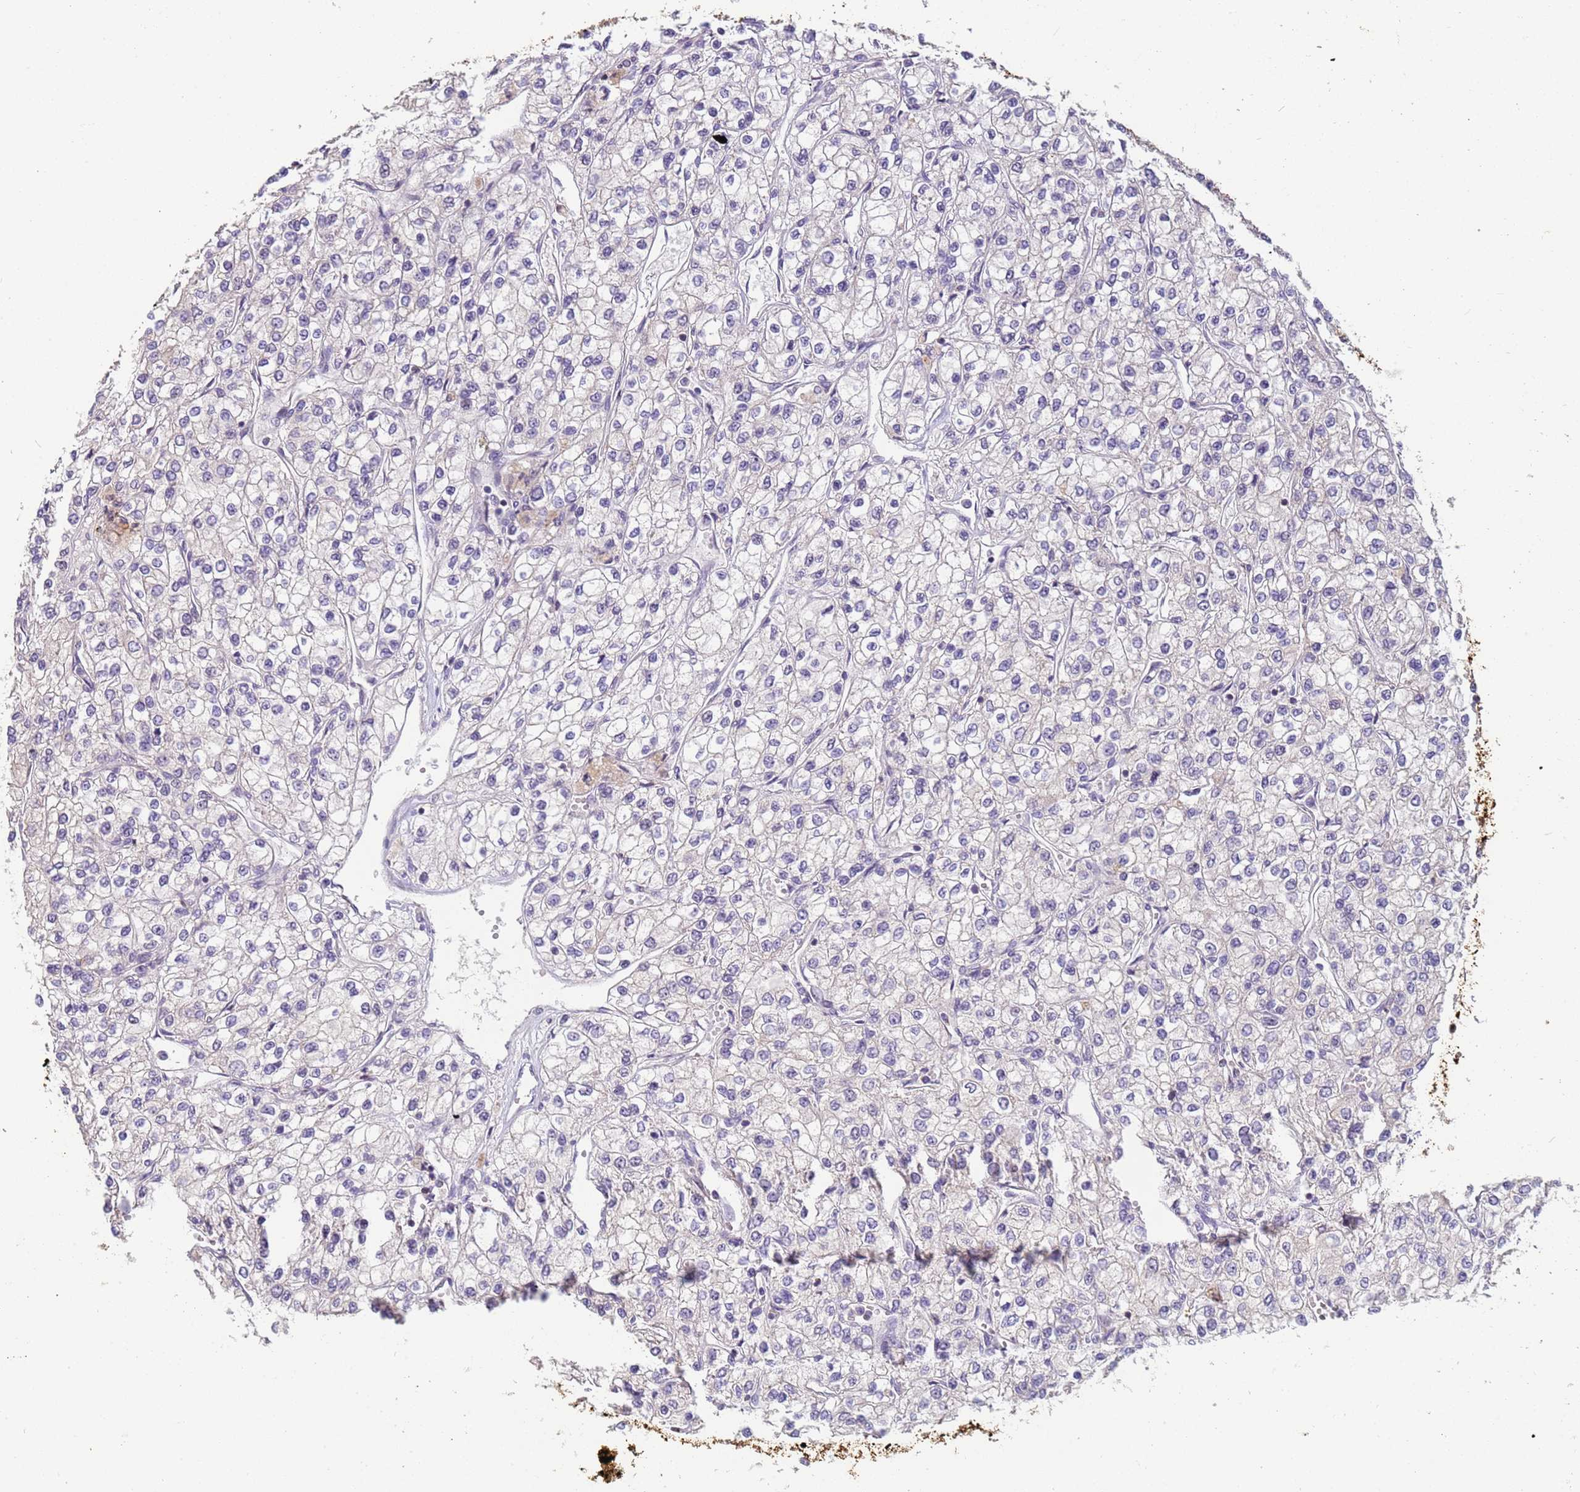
{"staining": {"intensity": "negative", "quantity": "none", "location": "none"}, "tissue": "renal cancer", "cell_type": "Tumor cells", "image_type": "cancer", "snomed": [{"axis": "morphology", "description": "Adenocarcinoma, NOS"}, {"axis": "topography", "description": "Kidney"}], "caption": "This is a histopathology image of immunohistochemistry (IHC) staining of renal cancer (adenocarcinoma), which shows no staining in tumor cells. (DAB immunohistochemistry, high magnification).", "gene": "VWA3A", "patient": {"sex": "male", "age": 80}}